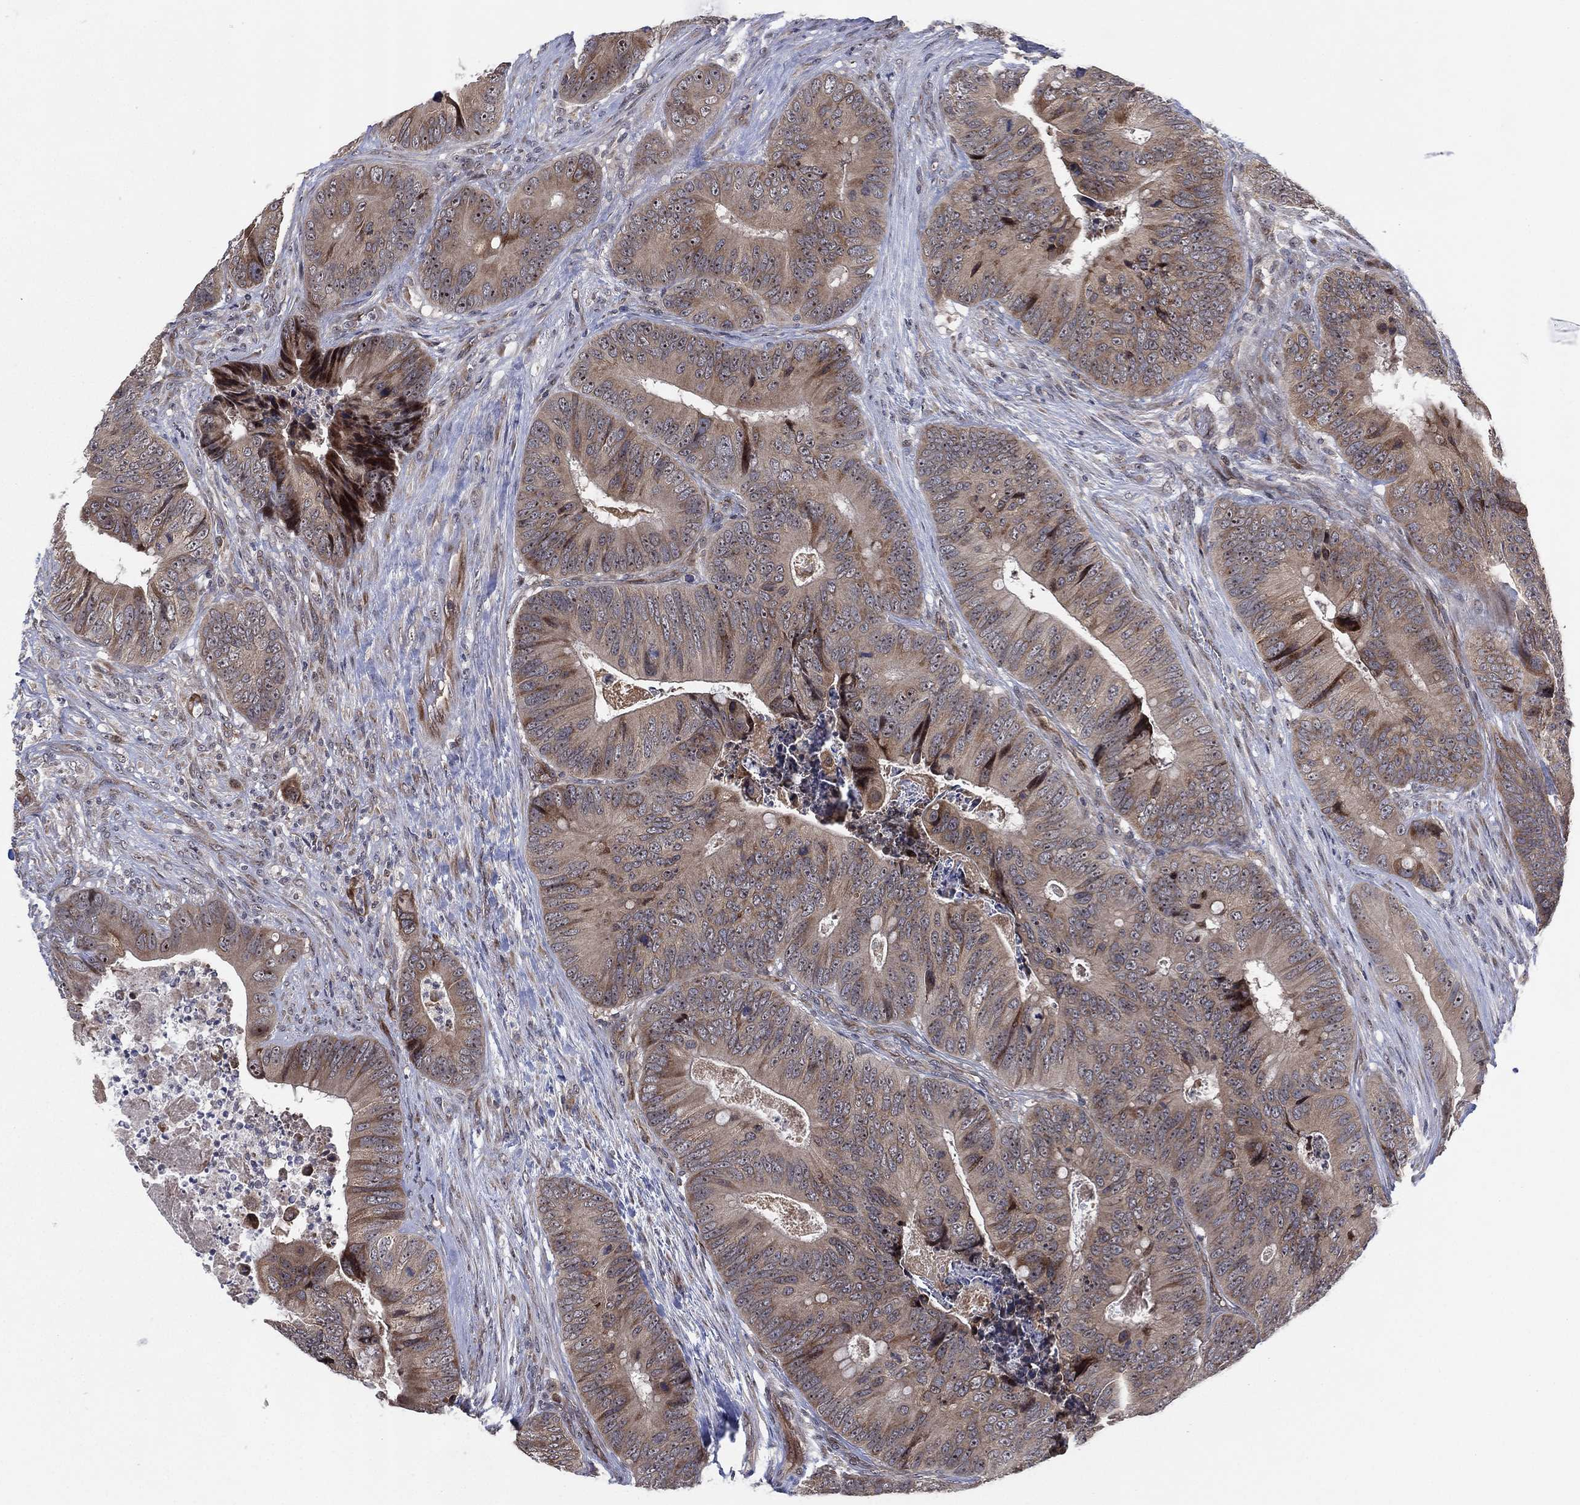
{"staining": {"intensity": "weak", "quantity": "25%-75%", "location": "cytoplasmic/membranous"}, "tissue": "colorectal cancer", "cell_type": "Tumor cells", "image_type": "cancer", "snomed": [{"axis": "morphology", "description": "Adenocarcinoma, NOS"}, {"axis": "topography", "description": "Colon"}], "caption": "Human colorectal cancer (adenocarcinoma) stained with a brown dye shows weak cytoplasmic/membranous positive positivity in approximately 25%-75% of tumor cells.", "gene": "TMCO1", "patient": {"sex": "male", "age": 84}}